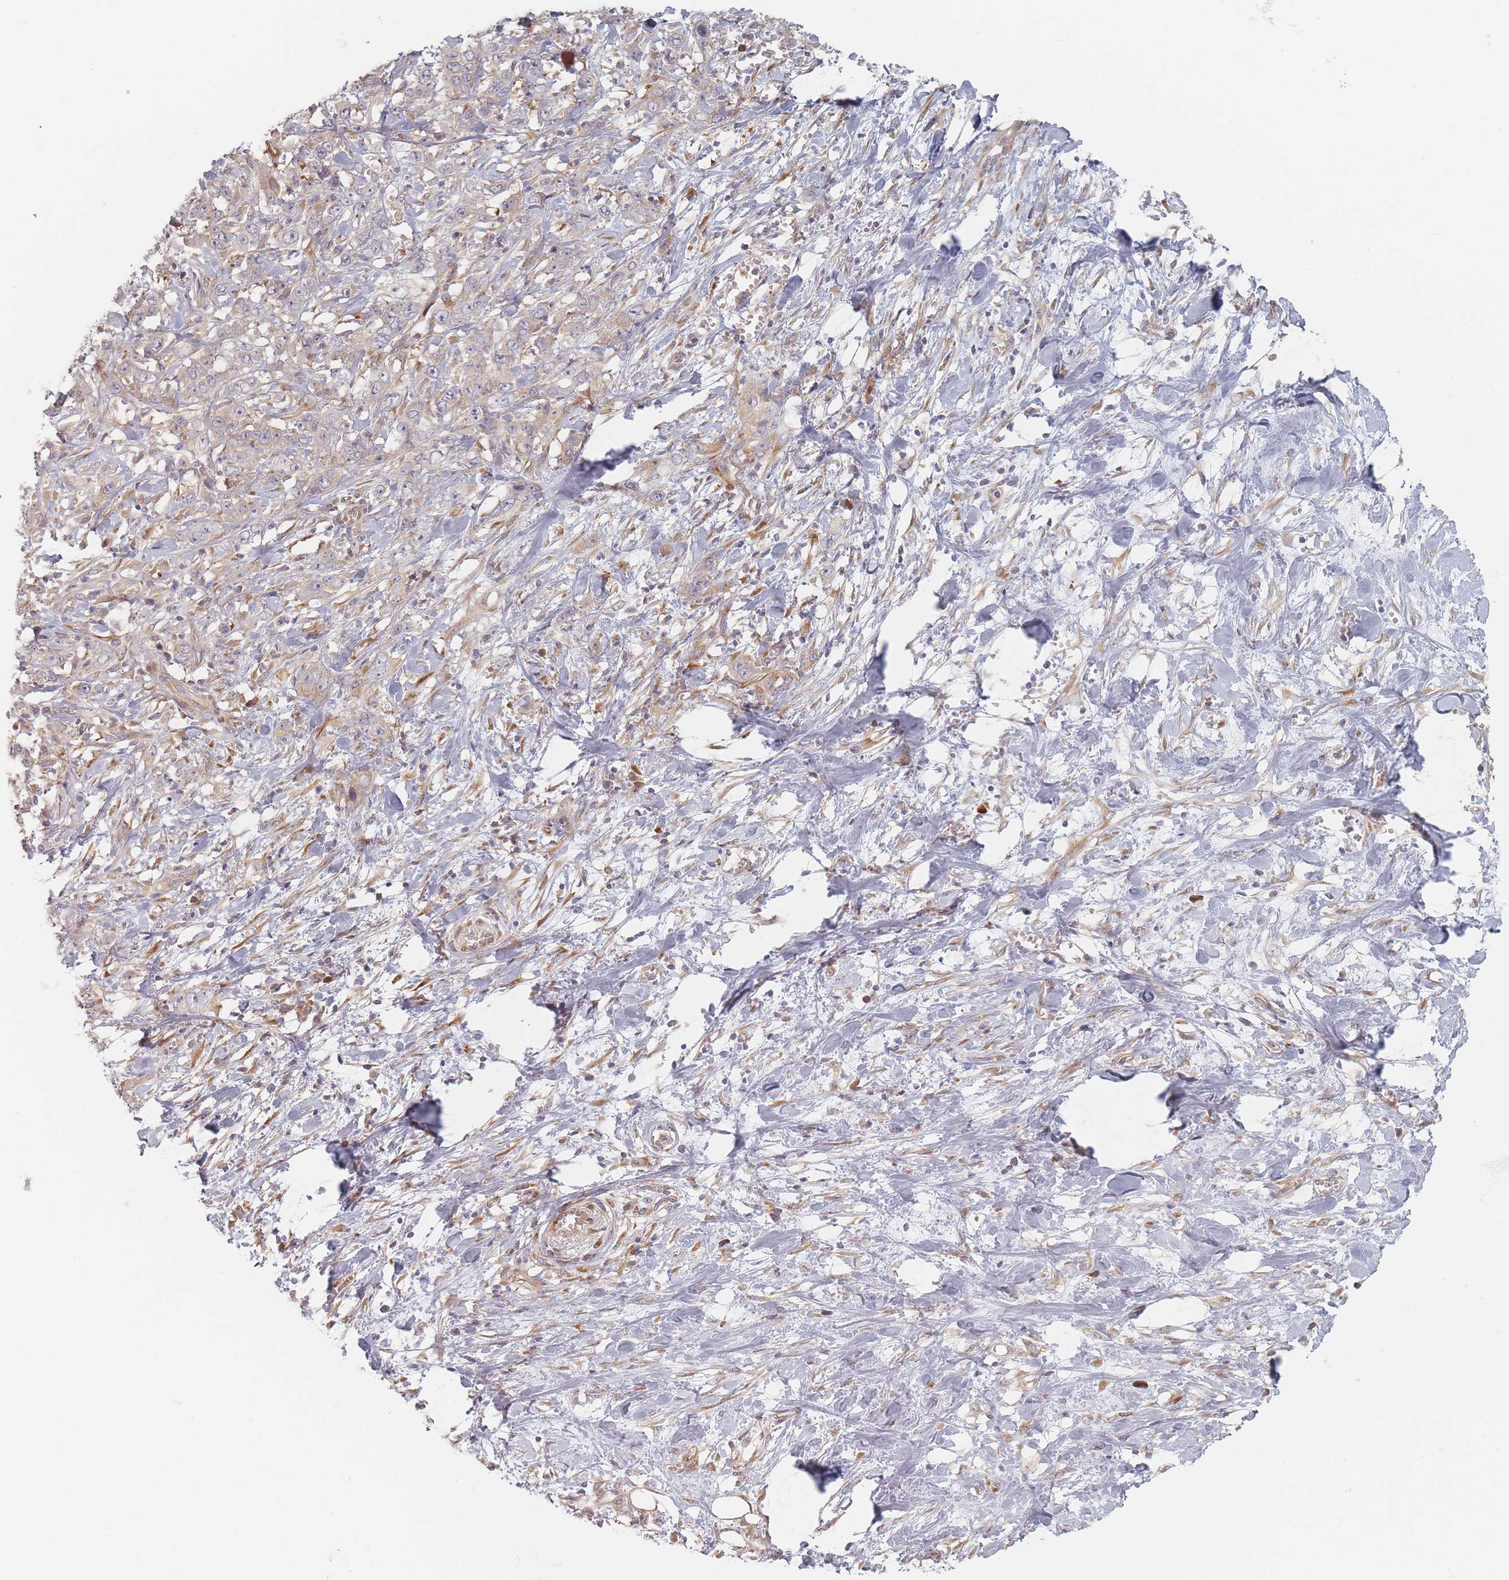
{"staining": {"intensity": "weak", "quantity": ">75%", "location": "cytoplasmic/membranous"}, "tissue": "stomach cancer", "cell_type": "Tumor cells", "image_type": "cancer", "snomed": [{"axis": "morphology", "description": "Adenocarcinoma, NOS"}, {"axis": "topography", "description": "Stomach, upper"}], "caption": "The immunohistochemical stain highlights weak cytoplasmic/membranous positivity in tumor cells of stomach cancer tissue. (brown staining indicates protein expression, while blue staining denotes nuclei).", "gene": "ZKSCAN7", "patient": {"sex": "male", "age": 62}}